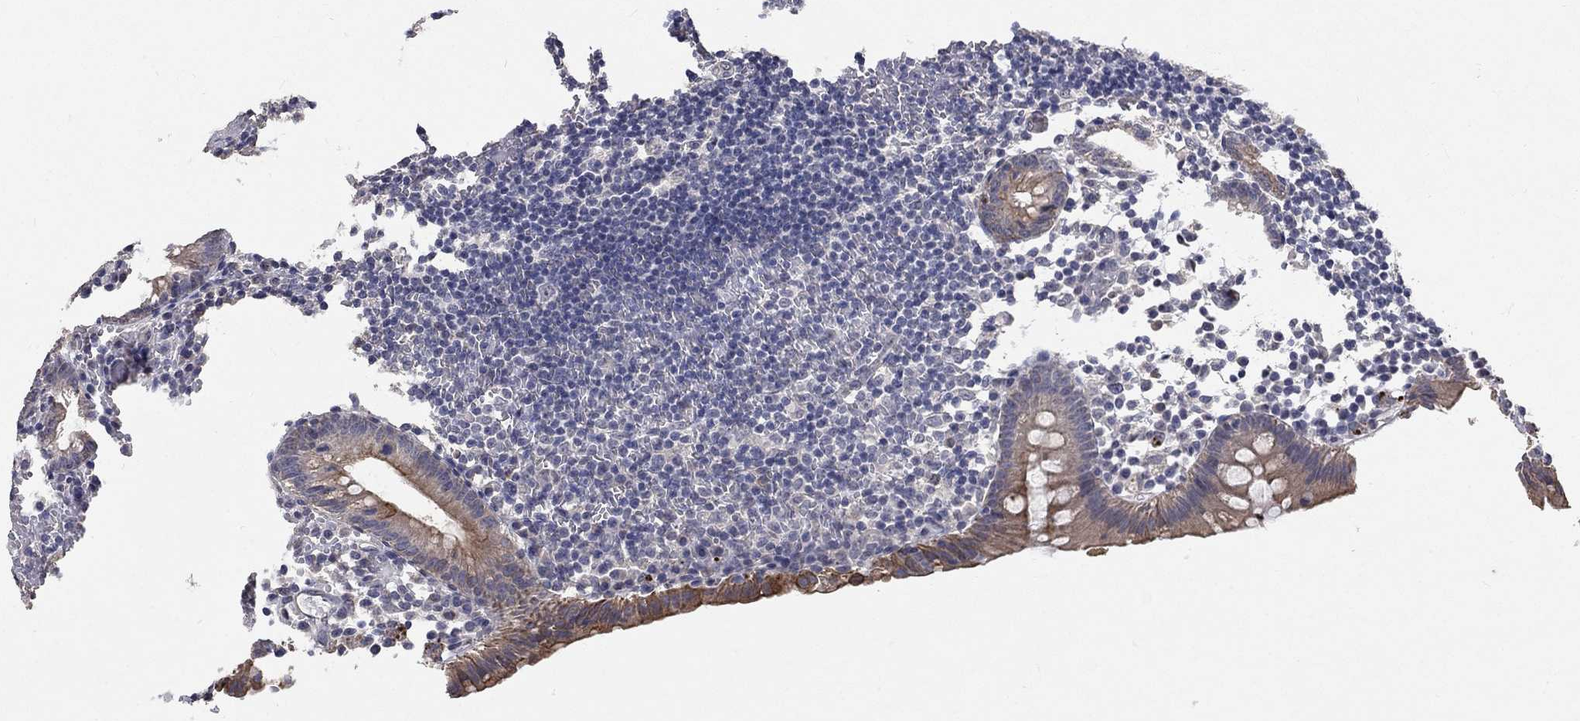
{"staining": {"intensity": "moderate", "quantity": "<25%", "location": "cytoplasmic/membranous"}, "tissue": "appendix", "cell_type": "Glandular cells", "image_type": "normal", "snomed": [{"axis": "morphology", "description": "Normal tissue, NOS"}, {"axis": "topography", "description": "Appendix"}], "caption": "IHC image of unremarkable human appendix stained for a protein (brown), which exhibits low levels of moderate cytoplasmic/membranous staining in about <25% of glandular cells.", "gene": "CHST5", "patient": {"sex": "female", "age": 40}}